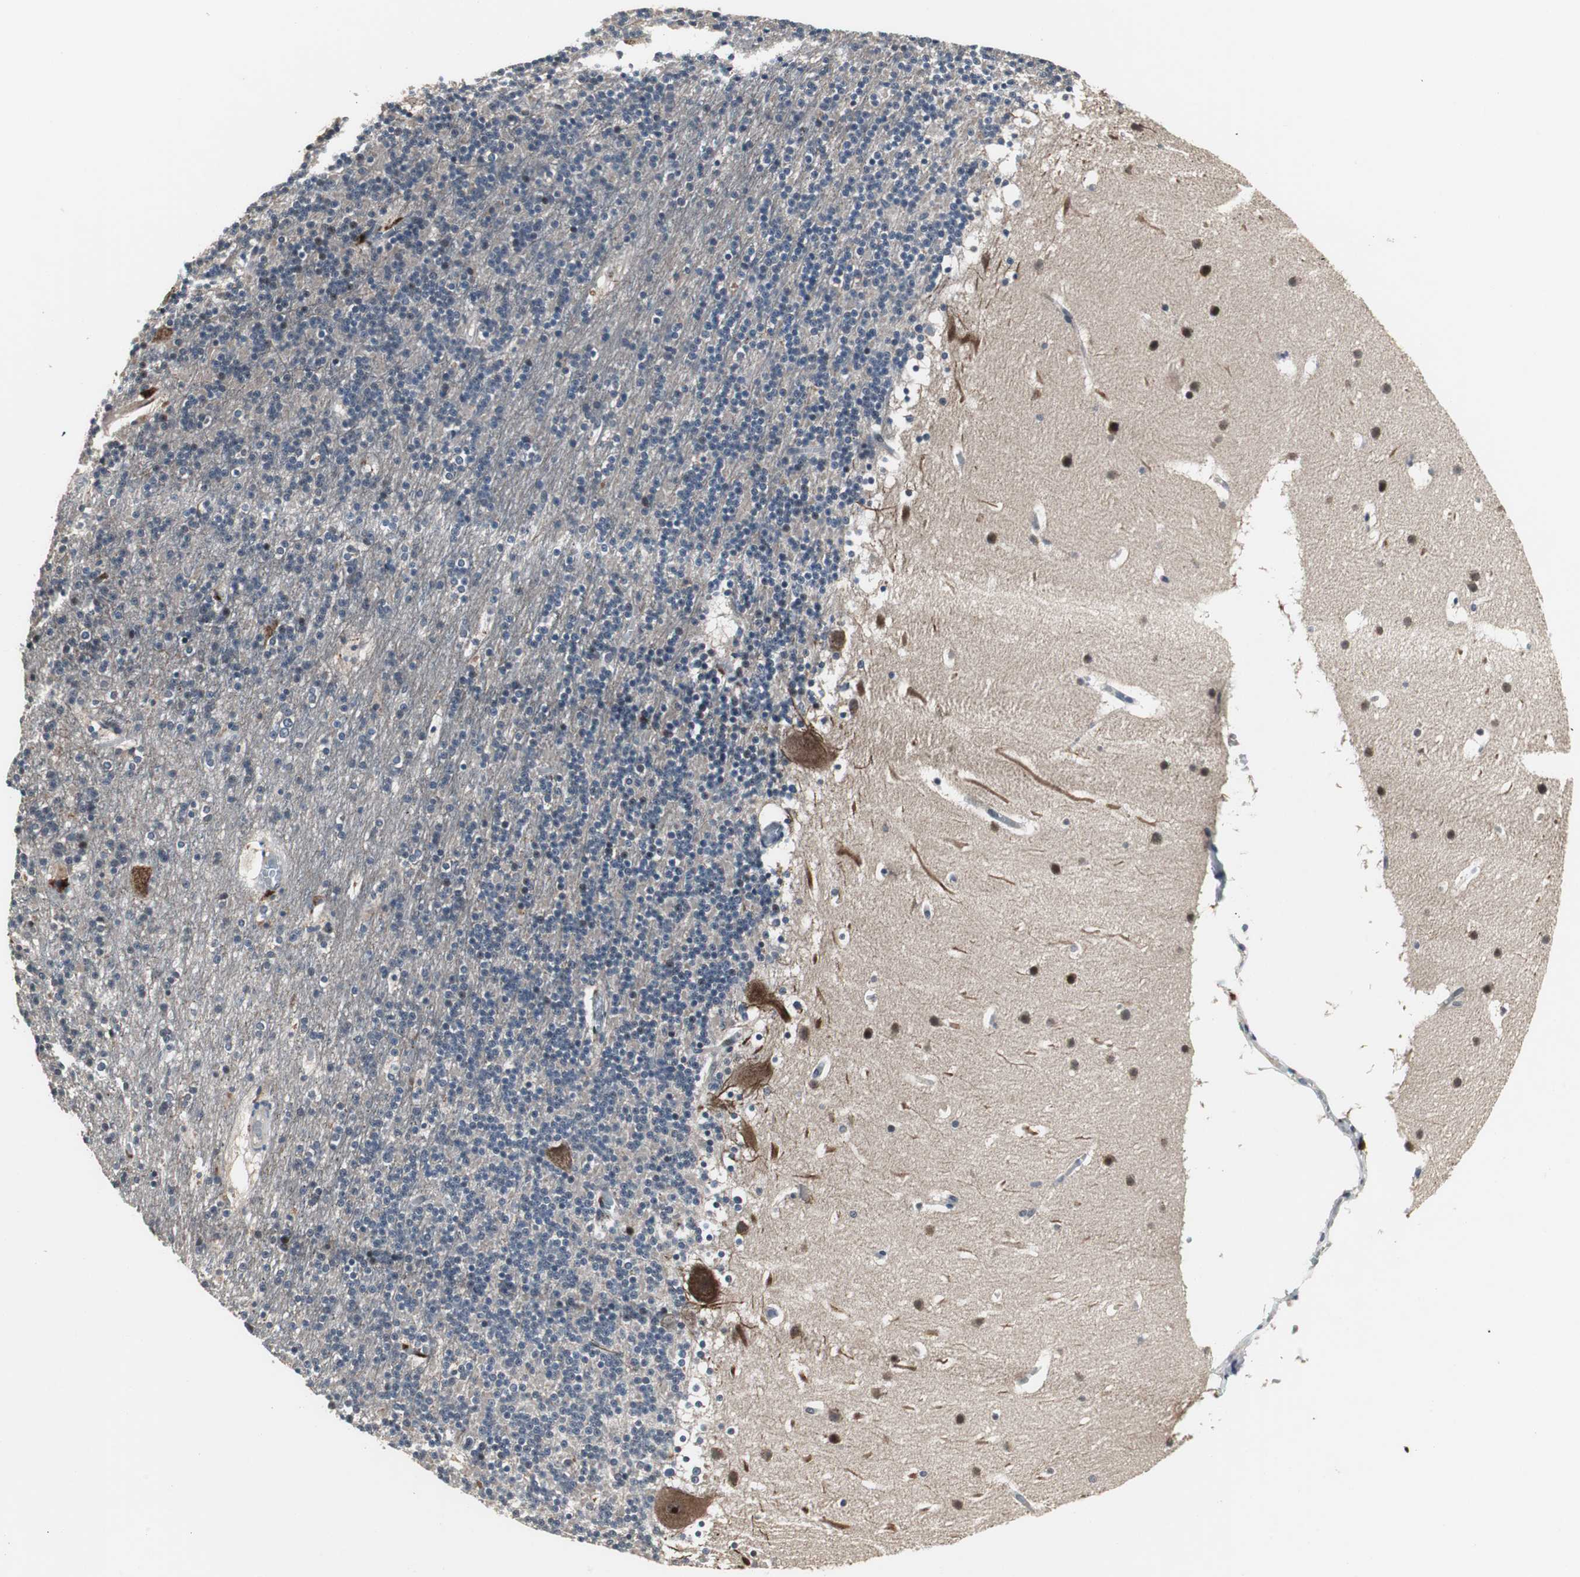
{"staining": {"intensity": "moderate", "quantity": "<25%", "location": "cytoplasmic/membranous"}, "tissue": "cerebellum", "cell_type": "Cells in granular layer", "image_type": "normal", "snomed": [{"axis": "morphology", "description": "Normal tissue, NOS"}, {"axis": "topography", "description": "Cerebellum"}], "caption": "Cells in granular layer display low levels of moderate cytoplasmic/membranous positivity in approximately <25% of cells in normal cerebellum.", "gene": "MRPL40", "patient": {"sex": "male", "age": 45}}